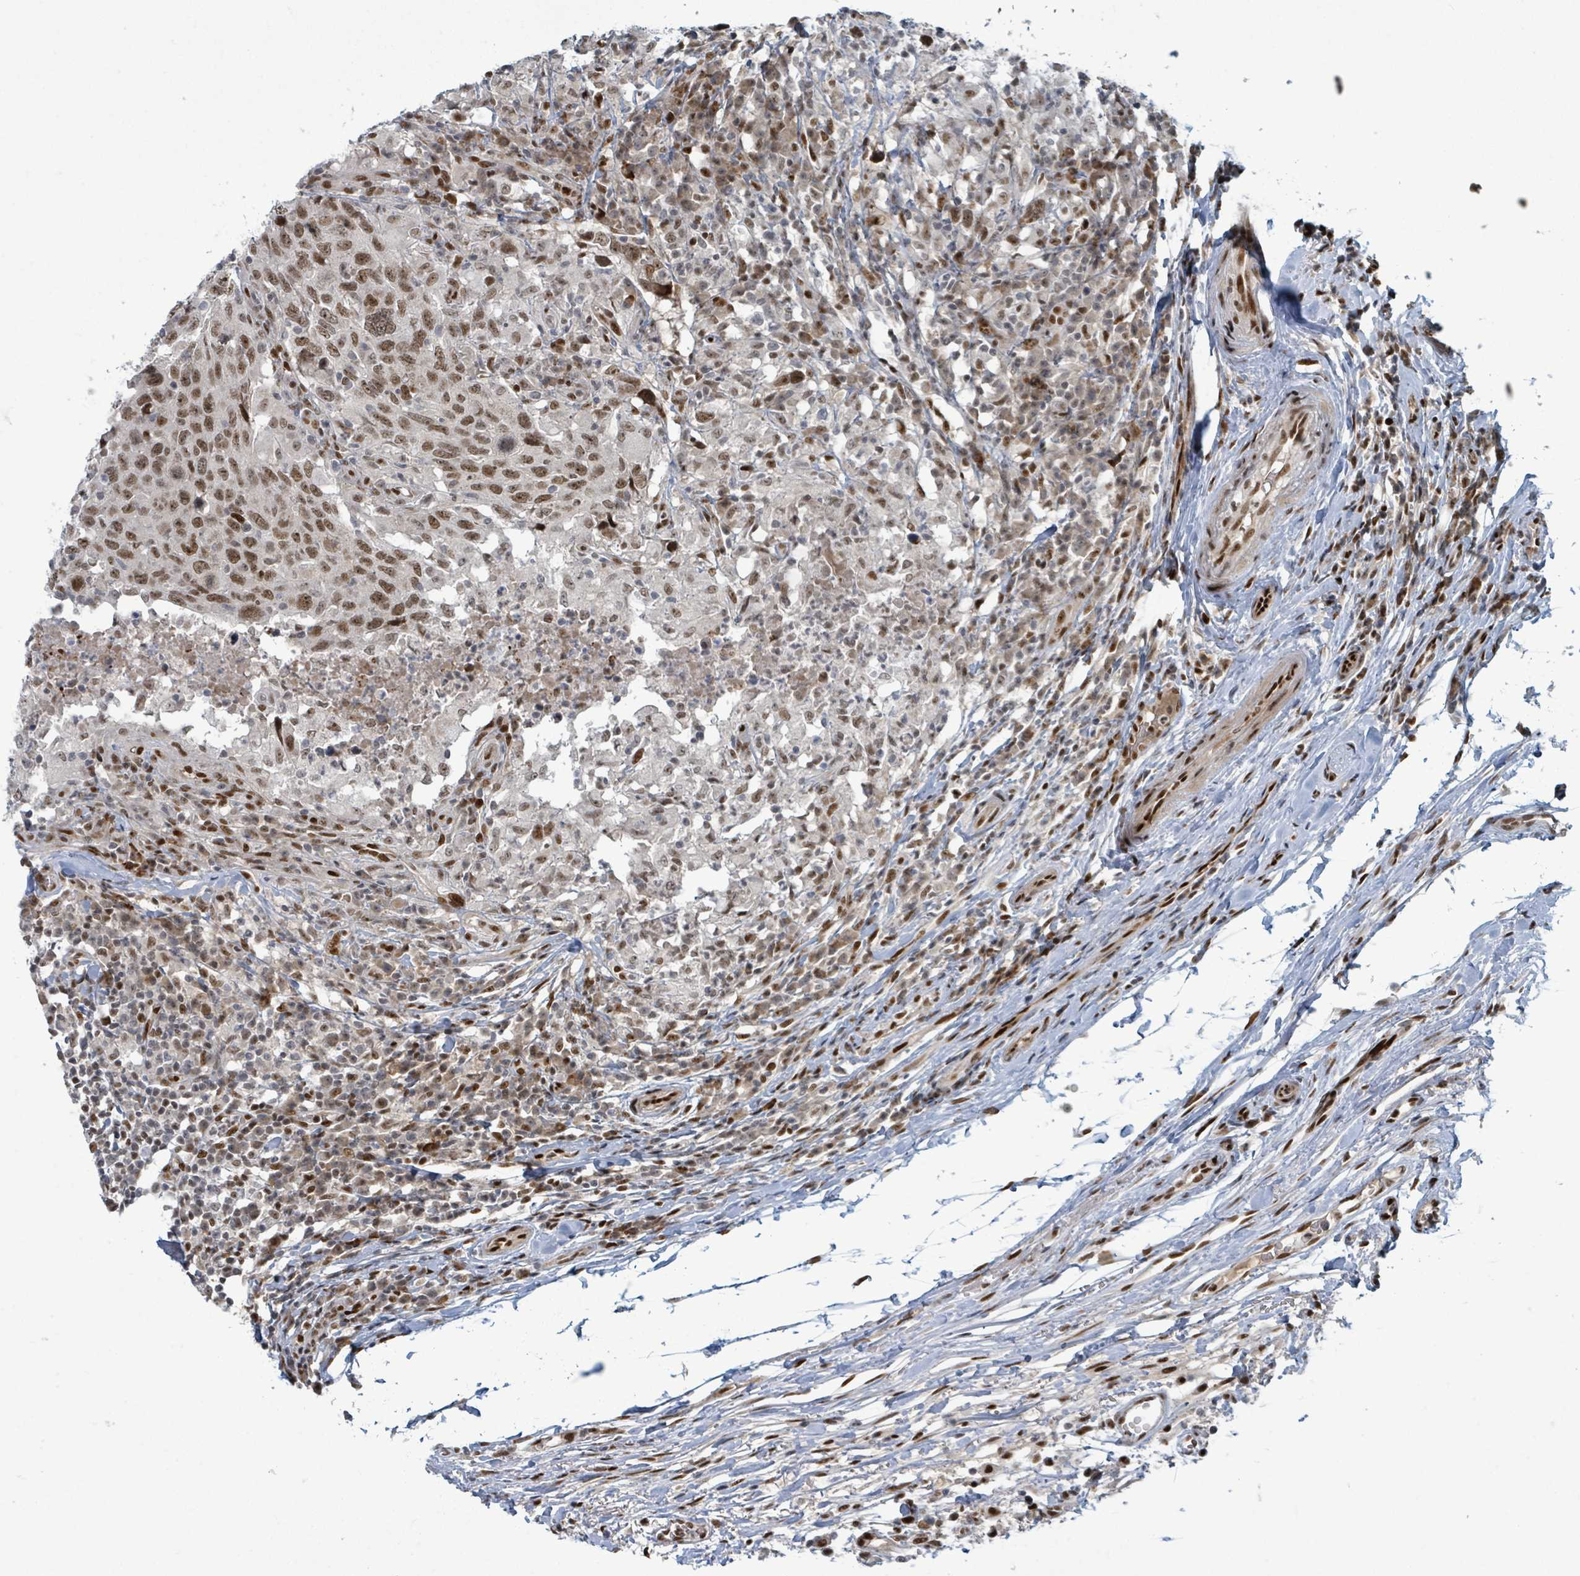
{"staining": {"intensity": "moderate", "quantity": ">75%", "location": "nuclear"}, "tissue": "head and neck cancer", "cell_type": "Tumor cells", "image_type": "cancer", "snomed": [{"axis": "morphology", "description": "Normal tissue, NOS"}, {"axis": "morphology", "description": "Squamous cell carcinoma, NOS"}, {"axis": "topography", "description": "Skeletal muscle"}, {"axis": "topography", "description": "Vascular tissue"}, {"axis": "topography", "description": "Peripheral nerve tissue"}, {"axis": "topography", "description": "Head-Neck"}], "caption": "Protein expression analysis of head and neck cancer shows moderate nuclear staining in about >75% of tumor cells. The staining was performed using DAB, with brown indicating positive protein expression. Nuclei are stained blue with hematoxylin.", "gene": "KLF3", "patient": {"sex": "male", "age": 66}}